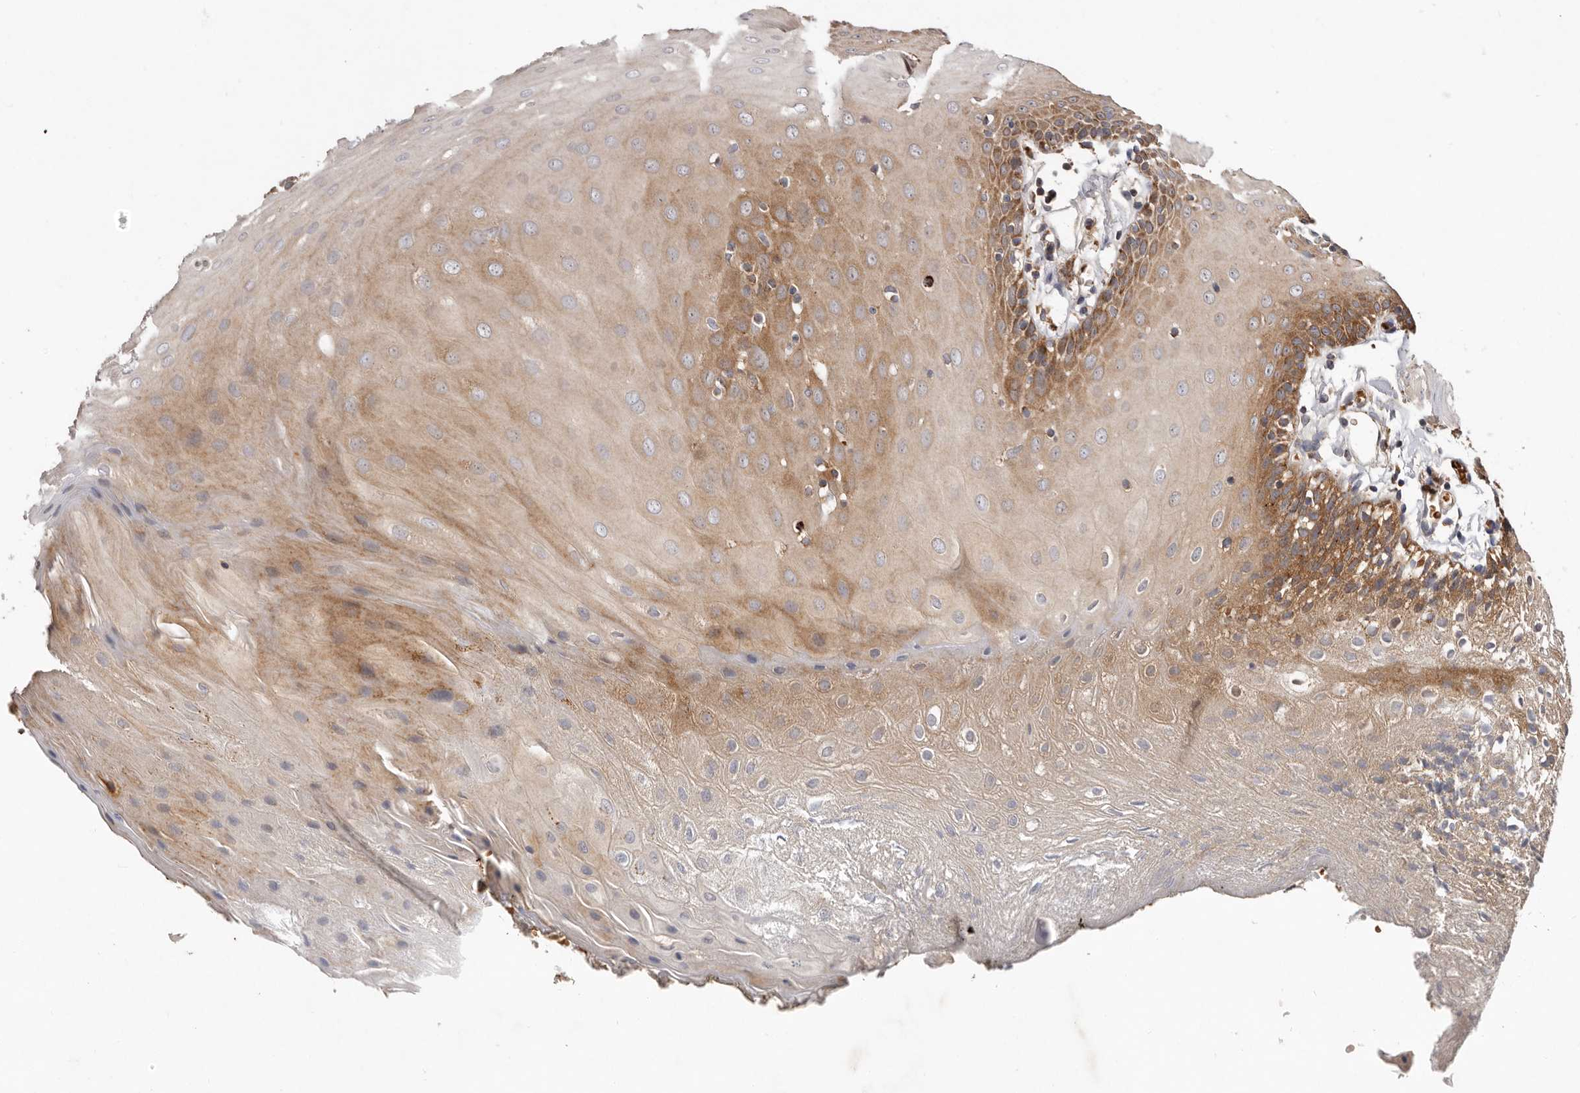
{"staining": {"intensity": "moderate", "quantity": "25%-75%", "location": "cytoplasmic/membranous"}, "tissue": "oral mucosa", "cell_type": "Squamous epithelial cells", "image_type": "normal", "snomed": [{"axis": "morphology", "description": "Normal tissue, NOS"}, {"axis": "morphology", "description": "Squamous cell carcinoma, NOS"}, {"axis": "topography", "description": "Skeletal muscle"}, {"axis": "topography", "description": "Oral tissue"}, {"axis": "topography", "description": "Salivary gland"}, {"axis": "topography", "description": "Head-Neck"}], "caption": "A medium amount of moderate cytoplasmic/membranous positivity is seen in approximately 25%-75% of squamous epithelial cells in unremarkable oral mucosa.", "gene": "GOT1L1", "patient": {"sex": "male", "age": 54}}